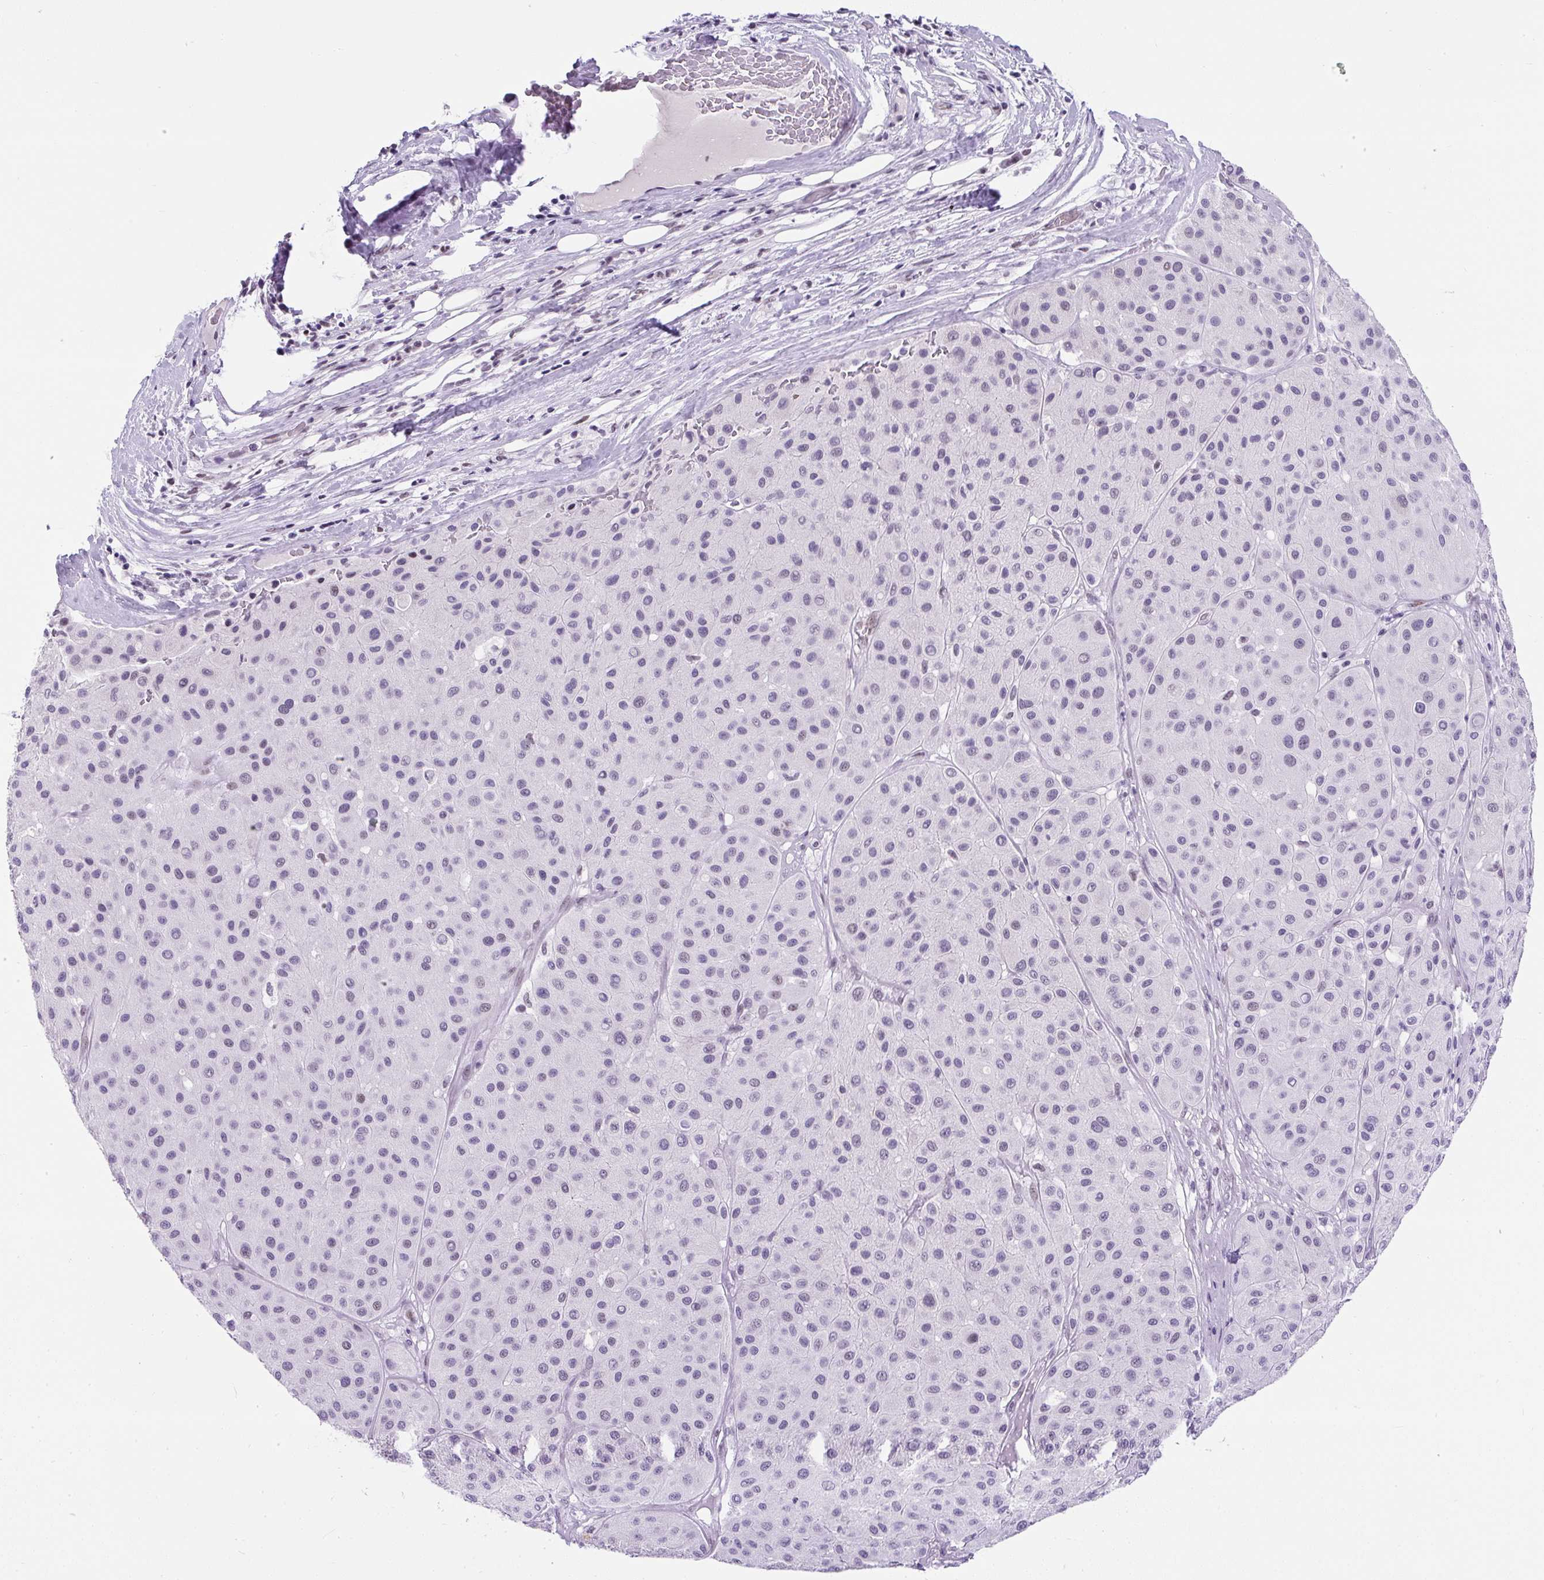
{"staining": {"intensity": "negative", "quantity": "none", "location": "none"}, "tissue": "melanoma", "cell_type": "Tumor cells", "image_type": "cancer", "snomed": [{"axis": "morphology", "description": "Malignant melanoma, Metastatic site"}, {"axis": "topography", "description": "Smooth muscle"}], "caption": "This is an immunohistochemistry photomicrograph of human malignant melanoma (metastatic site). There is no staining in tumor cells.", "gene": "PLCXD2", "patient": {"sex": "male", "age": 41}}